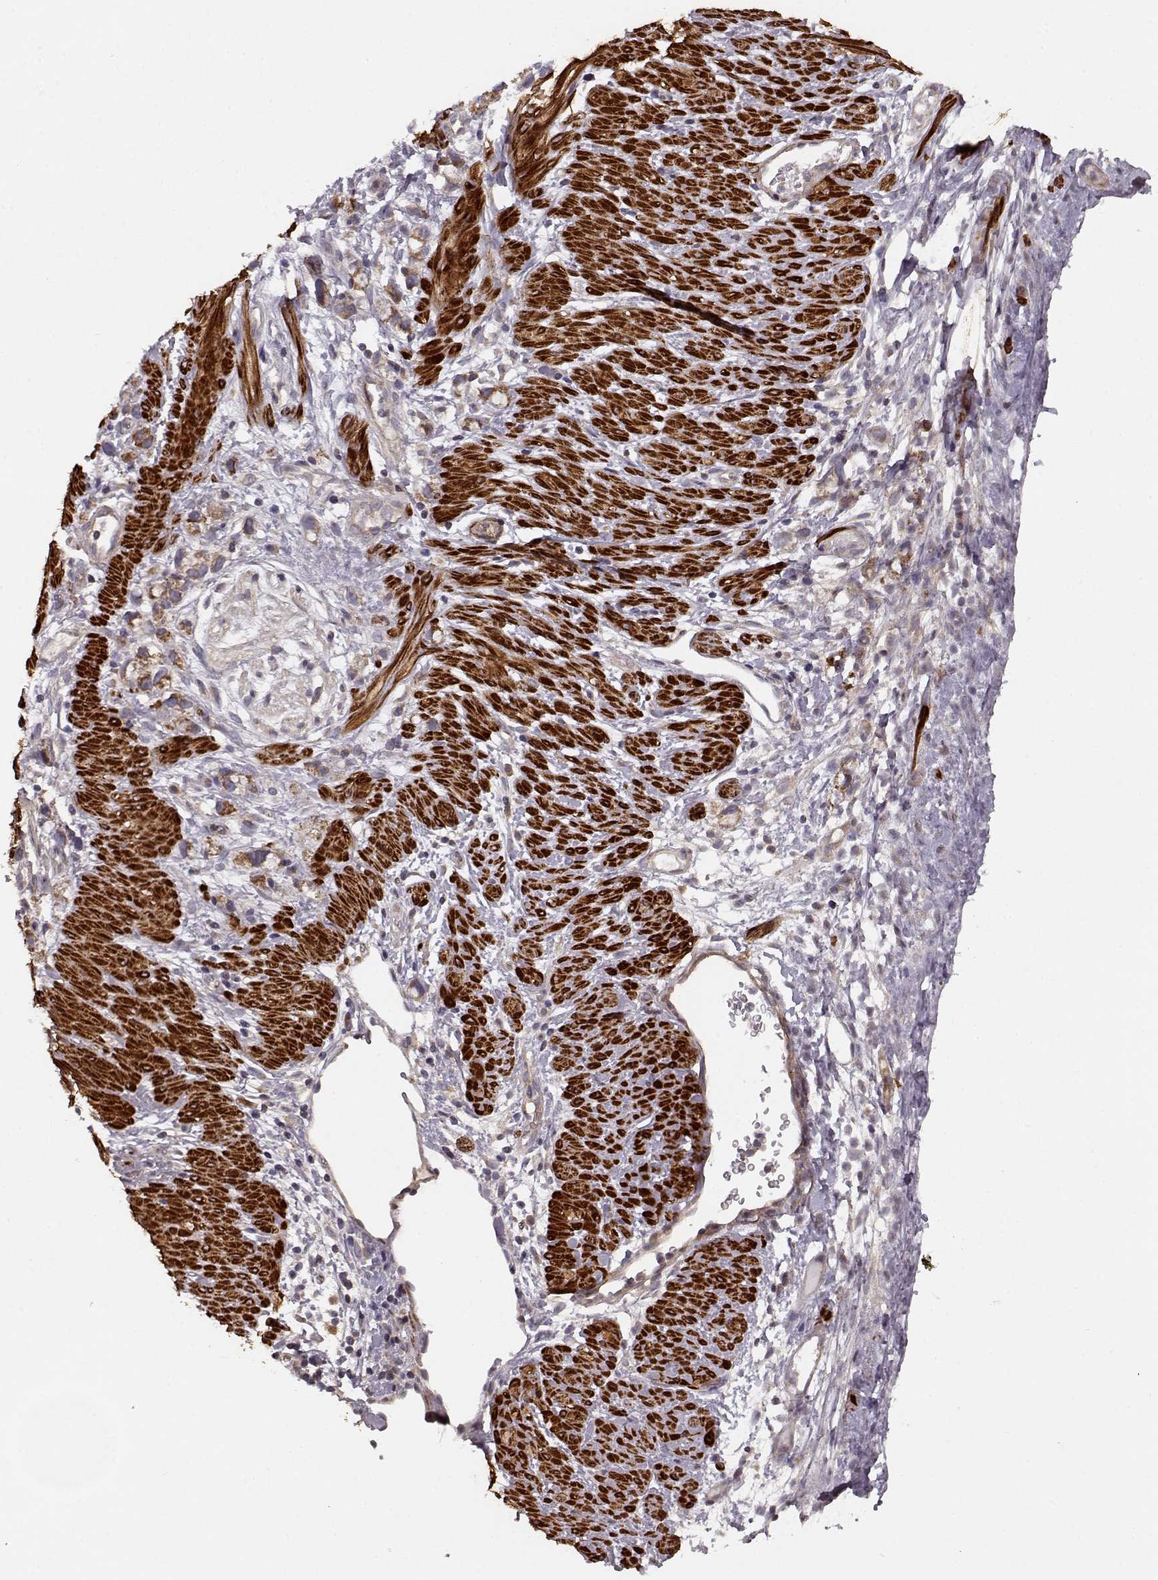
{"staining": {"intensity": "moderate", "quantity": "<25%", "location": "cytoplasmic/membranous"}, "tissue": "stomach cancer", "cell_type": "Tumor cells", "image_type": "cancer", "snomed": [{"axis": "morphology", "description": "Adenocarcinoma, NOS"}, {"axis": "topography", "description": "Stomach"}], "caption": "This photomicrograph displays IHC staining of stomach cancer (adenocarcinoma), with low moderate cytoplasmic/membranous staining in approximately <25% of tumor cells.", "gene": "SLAIN2", "patient": {"sex": "female", "age": 59}}